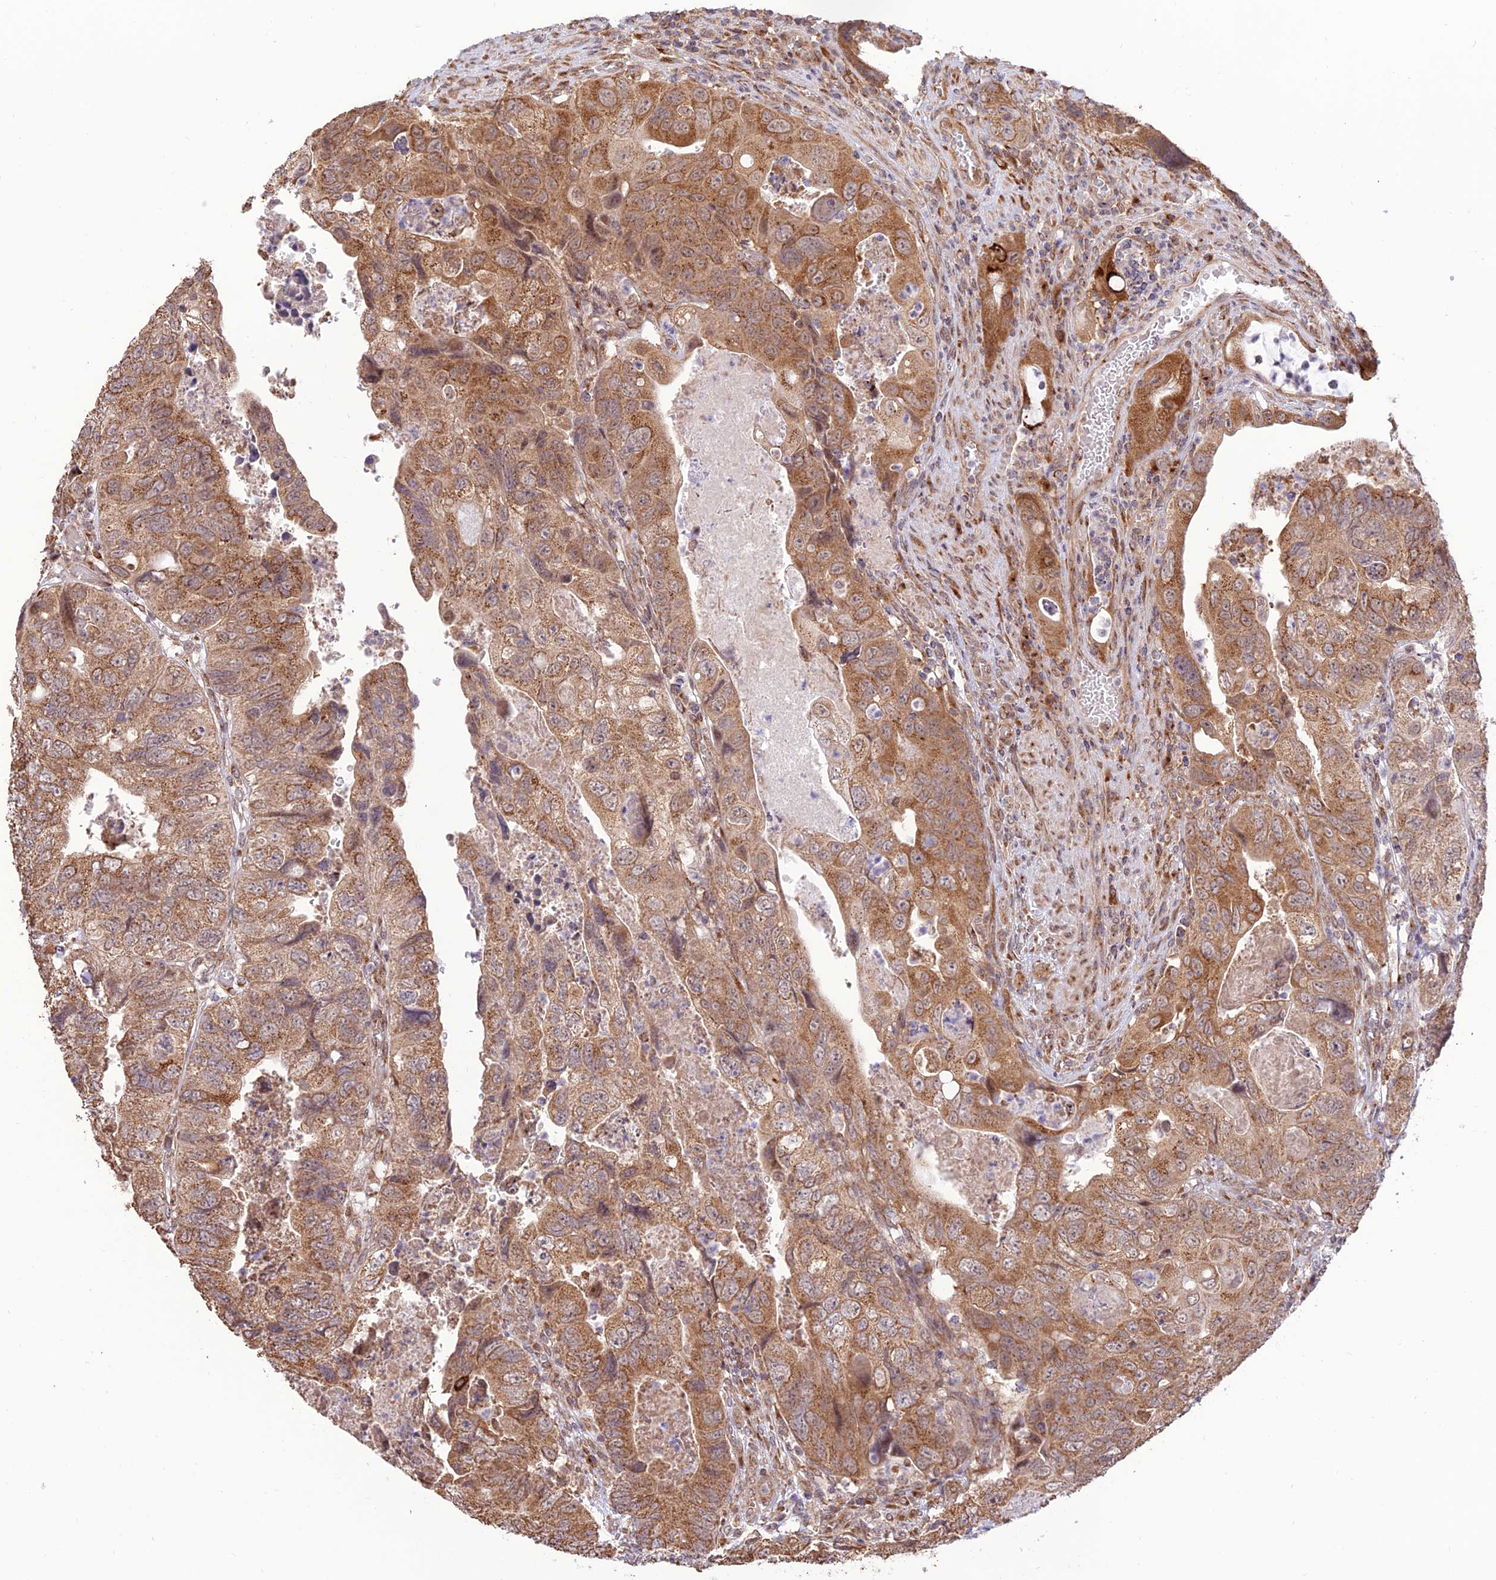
{"staining": {"intensity": "moderate", "quantity": ">75%", "location": "cytoplasmic/membranous"}, "tissue": "colorectal cancer", "cell_type": "Tumor cells", "image_type": "cancer", "snomed": [{"axis": "morphology", "description": "Adenocarcinoma, NOS"}, {"axis": "topography", "description": "Rectum"}], "caption": "IHC (DAB) staining of colorectal cancer exhibits moderate cytoplasmic/membranous protein expression in about >75% of tumor cells.", "gene": "GOLGA3", "patient": {"sex": "male", "age": 63}}